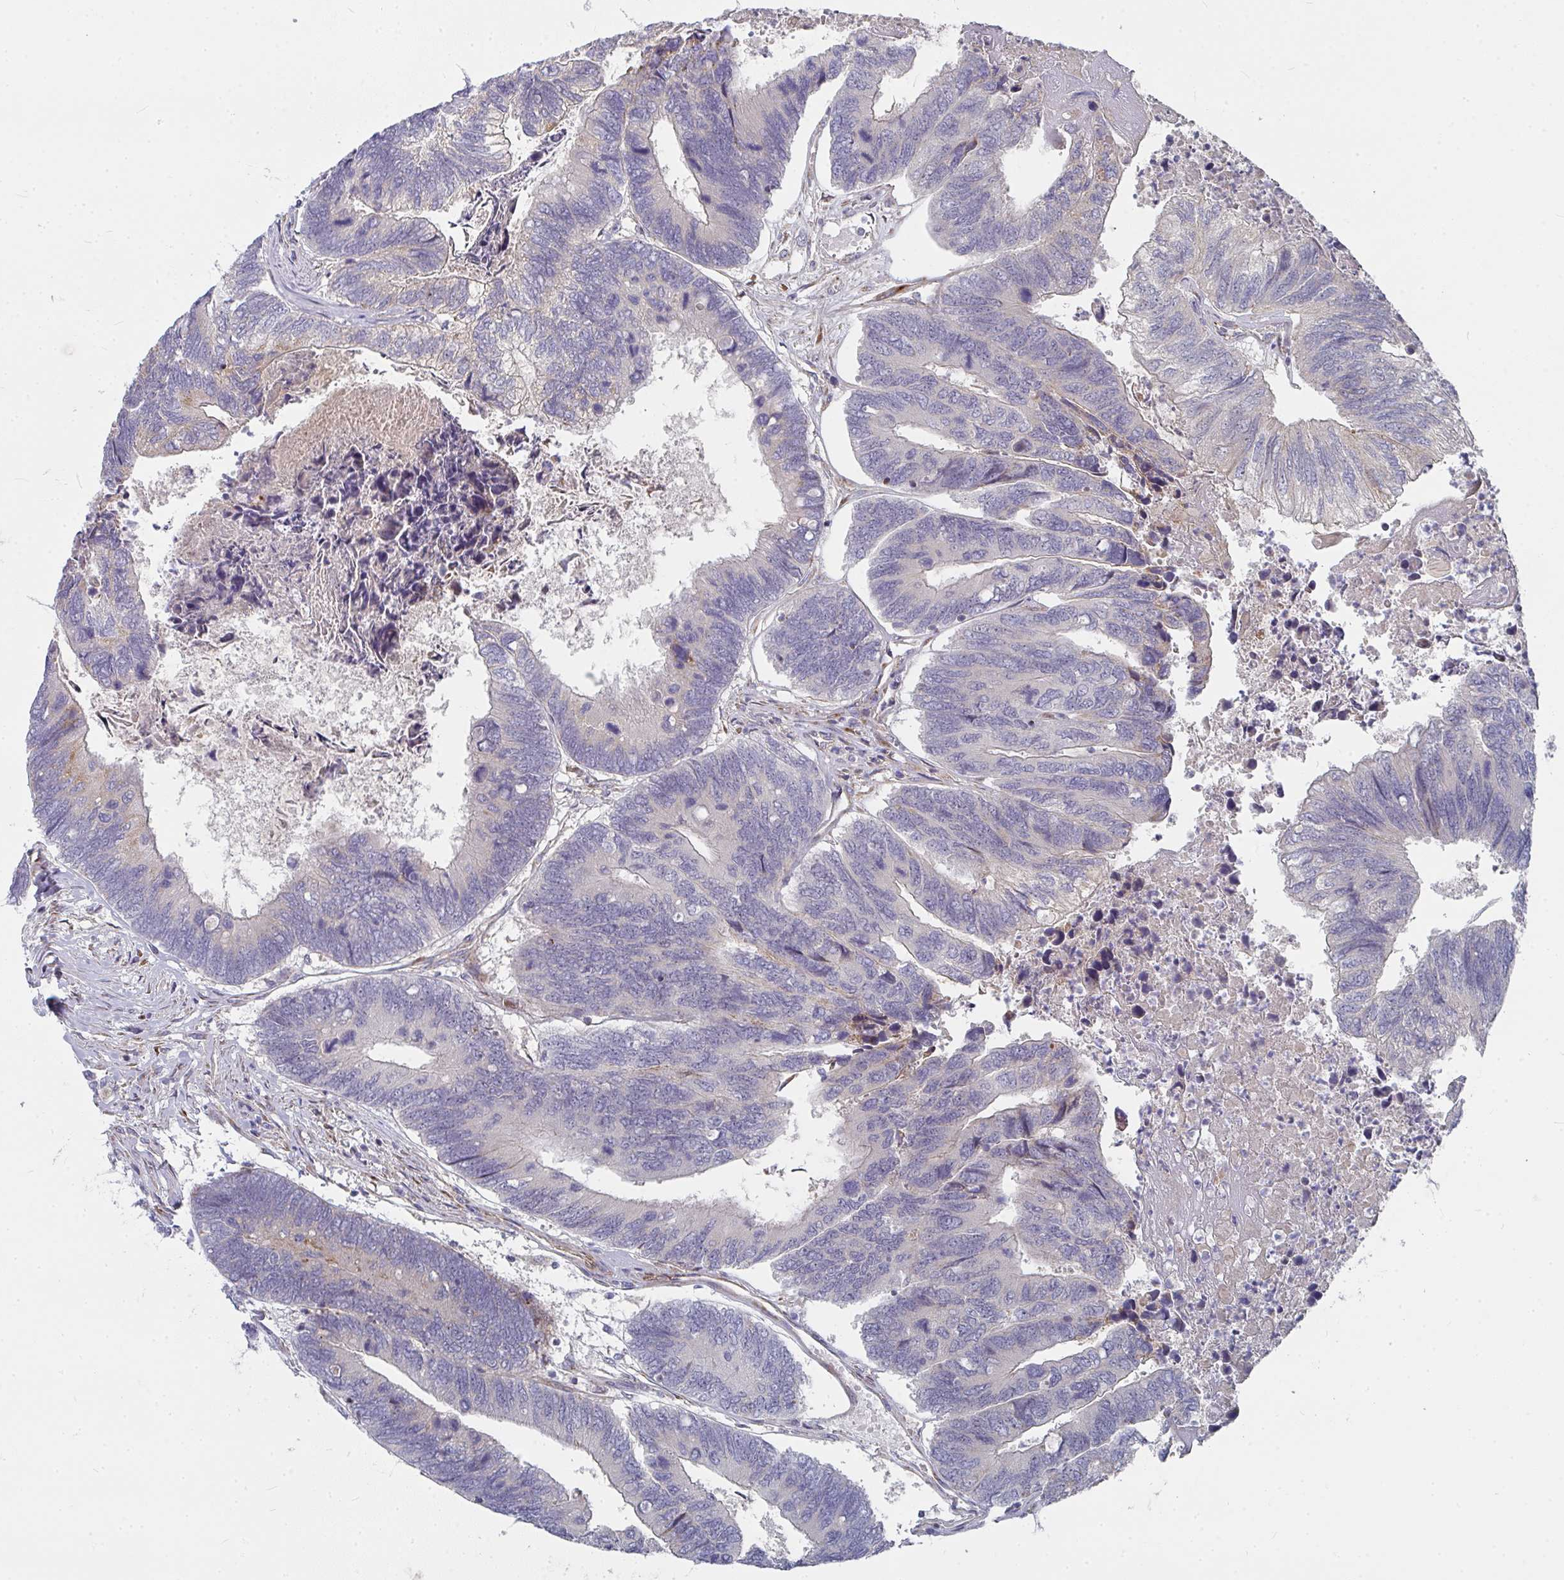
{"staining": {"intensity": "negative", "quantity": "none", "location": "none"}, "tissue": "colorectal cancer", "cell_type": "Tumor cells", "image_type": "cancer", "snomed": [{"axis": "morphology", "description": "Adenocarcinoma, NOS"}, {"axis": "topography", "description": "Colon"}], "caption": "This is a image of immunohistochemistry staining of colorectal cancer (adenocarcinoma), which shows no expression in tumor cells. (Immunohistochemistry, brightfield microscopy, high magnification).", "gene": "RHEBL1", "patient": {"sex": "female", "age": 67}}